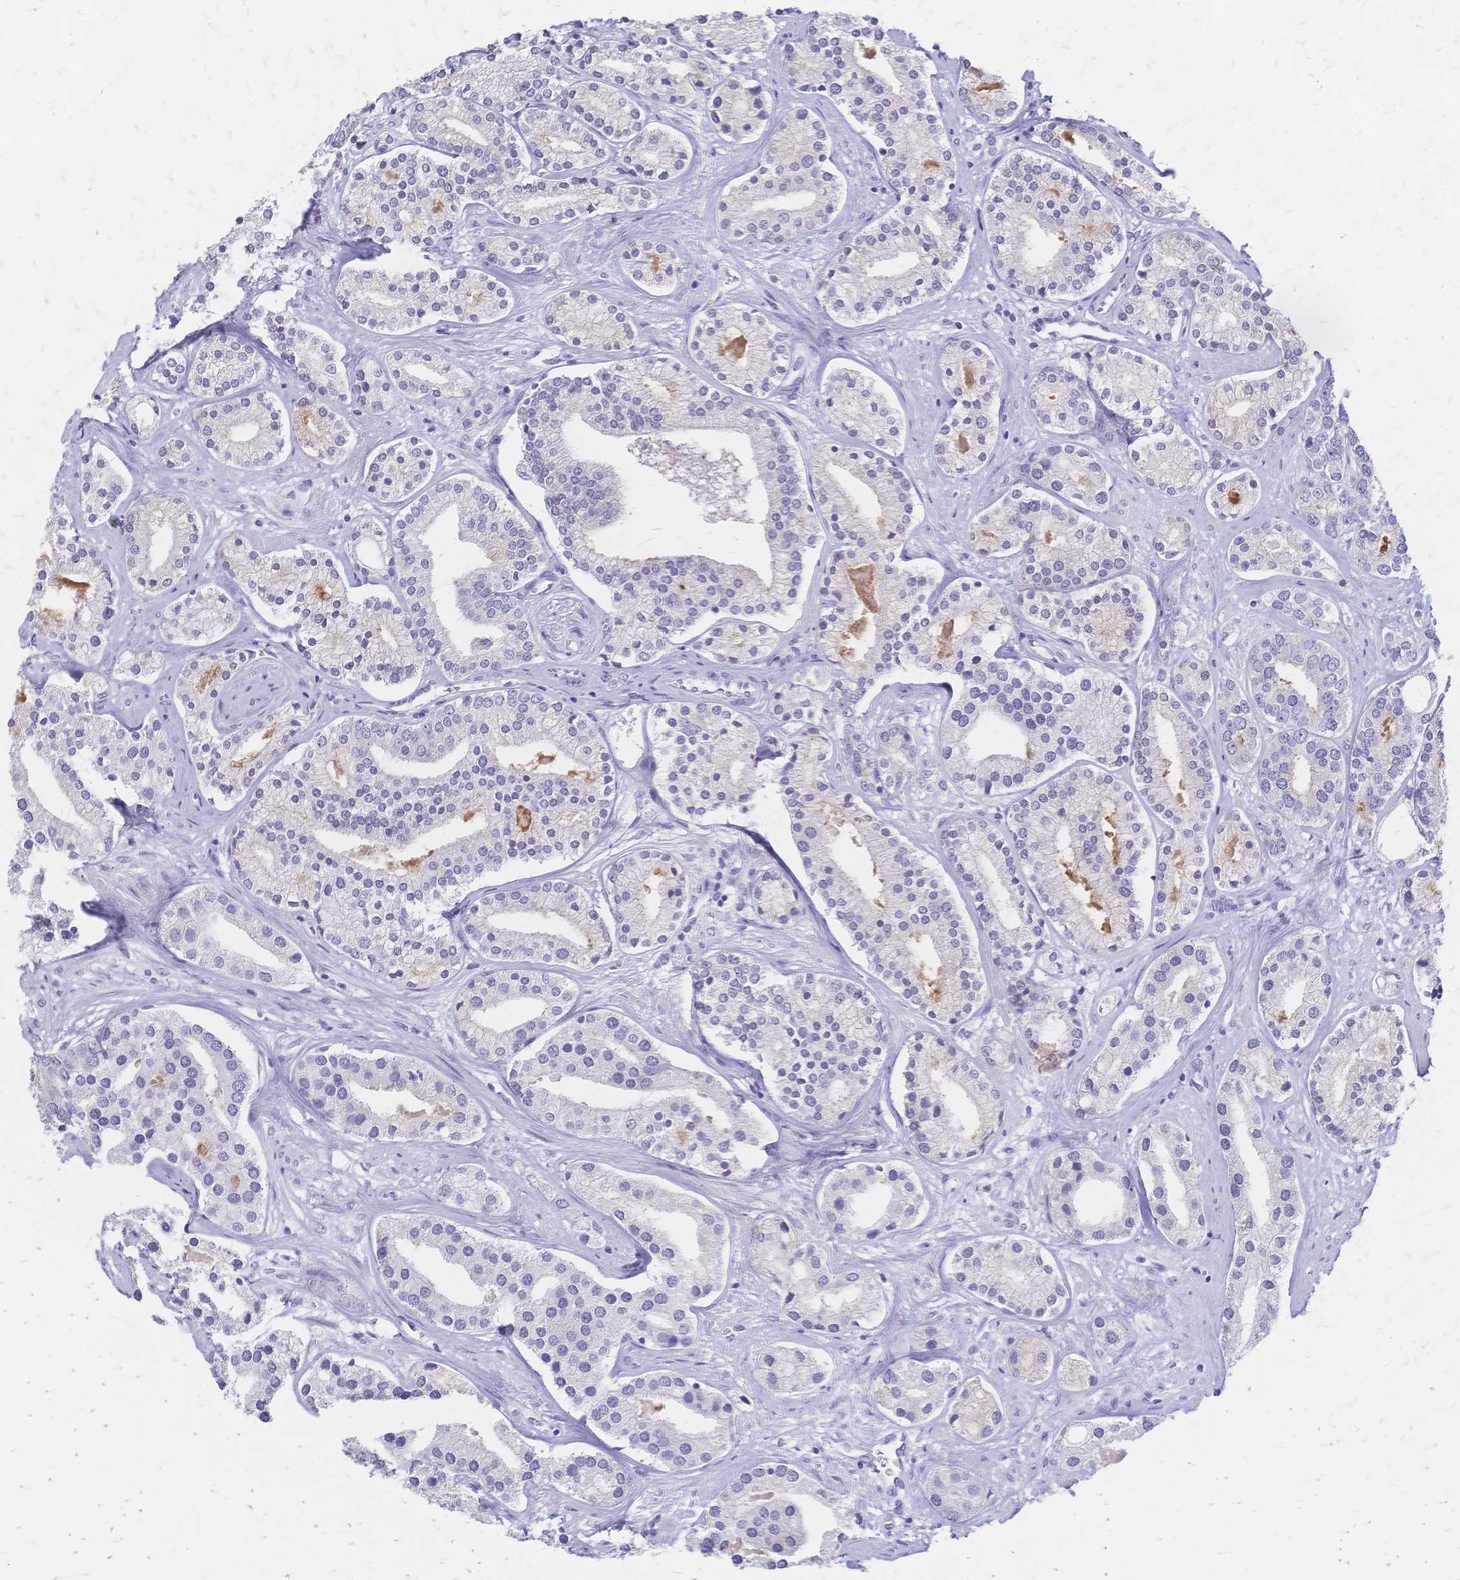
{"staining": {"intensity": "negative", "quantity": "none", "location": "none"}, "tissue": "prostate cancer", "cell_type": "Tumor cells", "image_type": "cancer", "snomed": [{"axis": "morphology", "description": "Adenocarcinoma, High grade"}, {"axis": "topography", "description": "Prostate"}], "caption": "Tumor cells are negative for brown protein staining in prostate cancer (high-grade adenocarcinoma). The staining is performed using DAB (3,3'-diaminobenzidine) brown chromogen with nuclei counter-stained in using hematoxylin.", "gene": "CYB5A", "patient": {"sex": "male", "age": 58}}